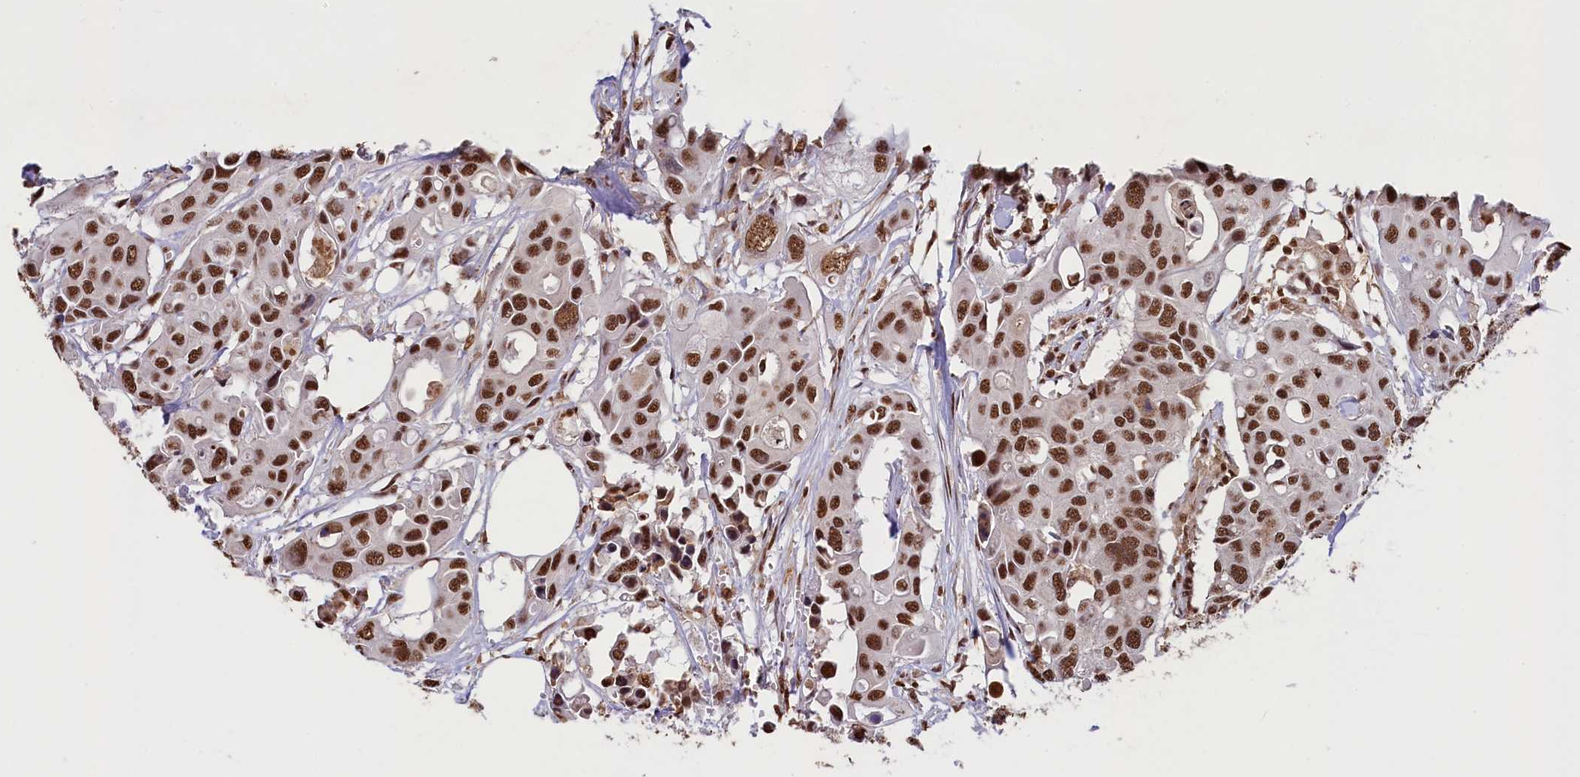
{"staining": {"intensity": "strong", "quantity": ">75%", "location": "nuclear"}, "tissue": "colorectal cancer", "cell_type": "Tumor cells", "image_type": "cancer", "snomed": [{"axis": "morphology", "description": "Adenocarcinoma, NOS"}, {"axis": "topography", "description": "Colon"}], "caption": "Colorectal cancer stained for a protein (brown) shows strong nuclear positive staining in approximately >75% of tumor cells.", "gene": "SNRPD2", "patient": {"sex": "male", "age": 77}}